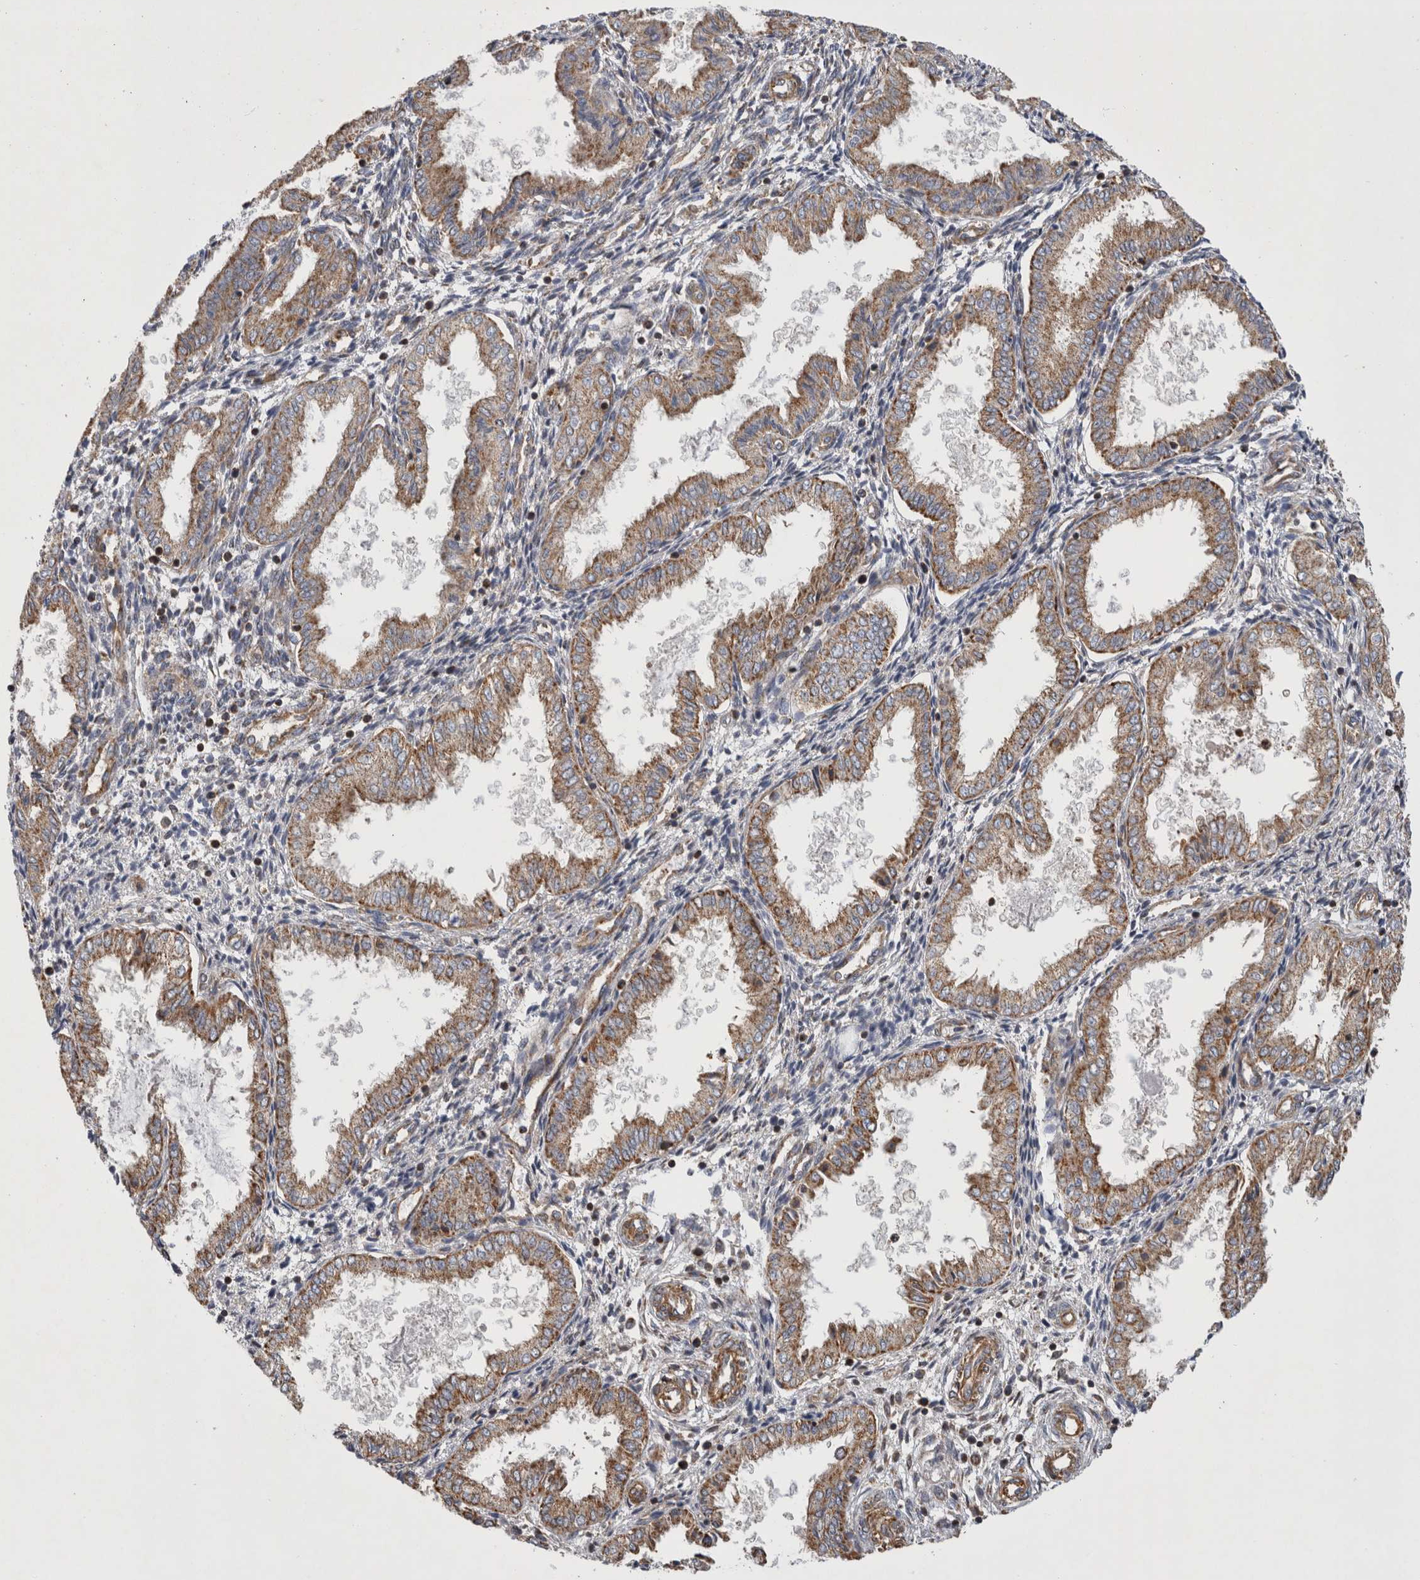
{"staining": {"intensity": "weak", "quantity": "25%-75%", "location": "cytoplasmic/membranous"}, "tissue": "endometrium", "cell_type": "Cells in endometrial stroma", "image_type": "normal", "snomed": [{"axis": "morphology", "description": "Normal tissue, NOS"}, {"axis": "topography", "description": "Endometrium"}], "caption": "Immunohistochemical staining of normal endometrium demonstrates 25%-75% levels of weak cytoplasmic/membranous protein positivity in approximately 25%-75% of cells in endometrial stroma.", "gene": "SFXN2", "patient": {"sex": "female", "age": 33}}